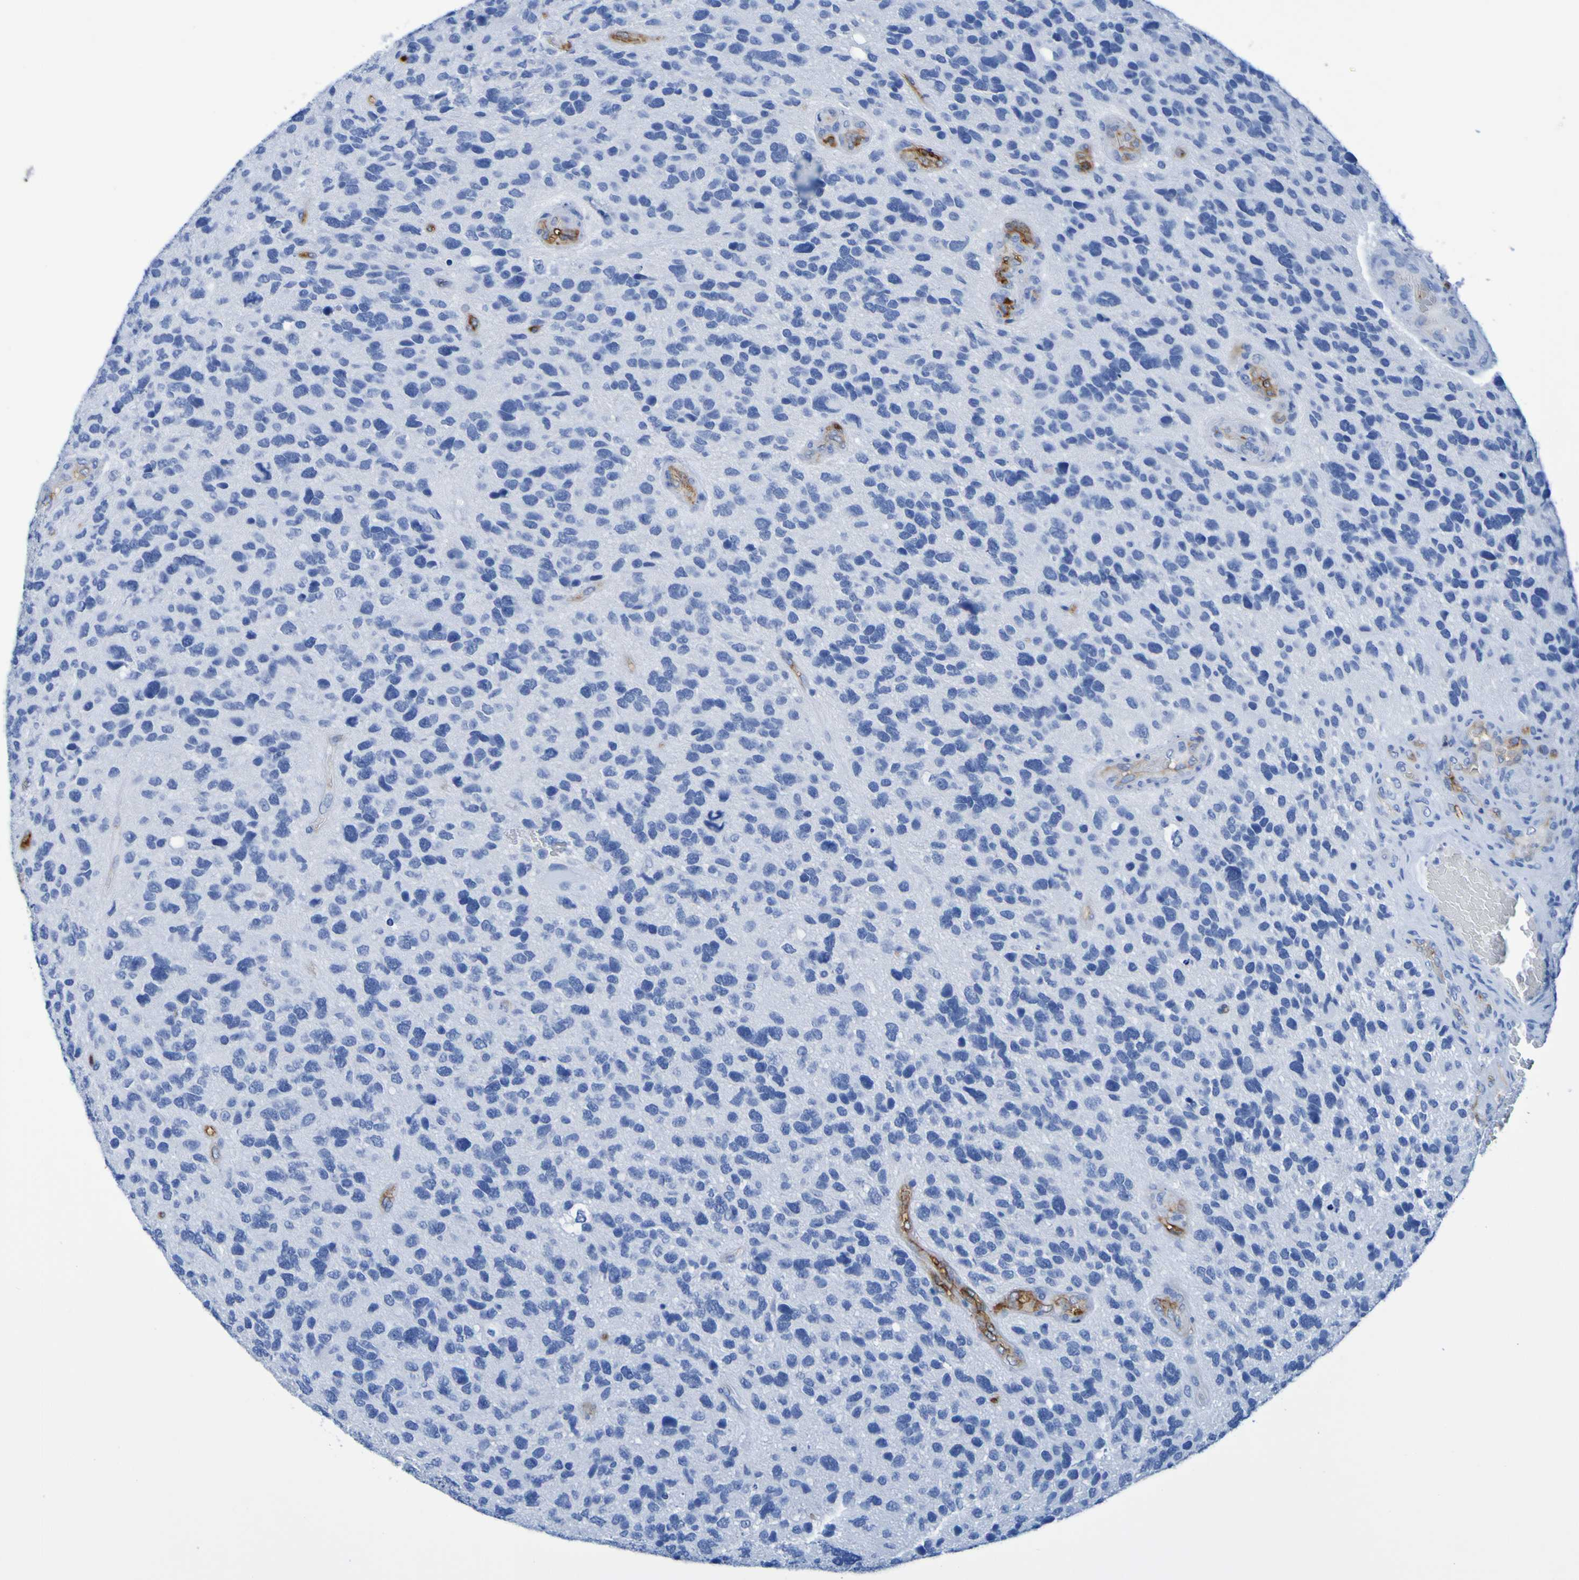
{"staining": {"intensity": "negative", "quantity": "none", "location": "none"}, "tissue": "glioma", "cell_type": "Tumor cells", "image_type": "cancer", "snomed": [{"axis": "morphology", "description": "Glioma, malignant, High grade"}, {"axis": "topography", "description": "Brain"}], "caption": "High power microscopy micrograph of an immunohistochemistry image of glioma, revealing no significant positivity in tumor cells. The staining is performed using DAB (3,3'-diaminobenzidine) brown chromogen with nuclei counter-stained in using hematoxylin.", "gene": "DPEP1", "patient": {"sex": "female", "age": 58}}